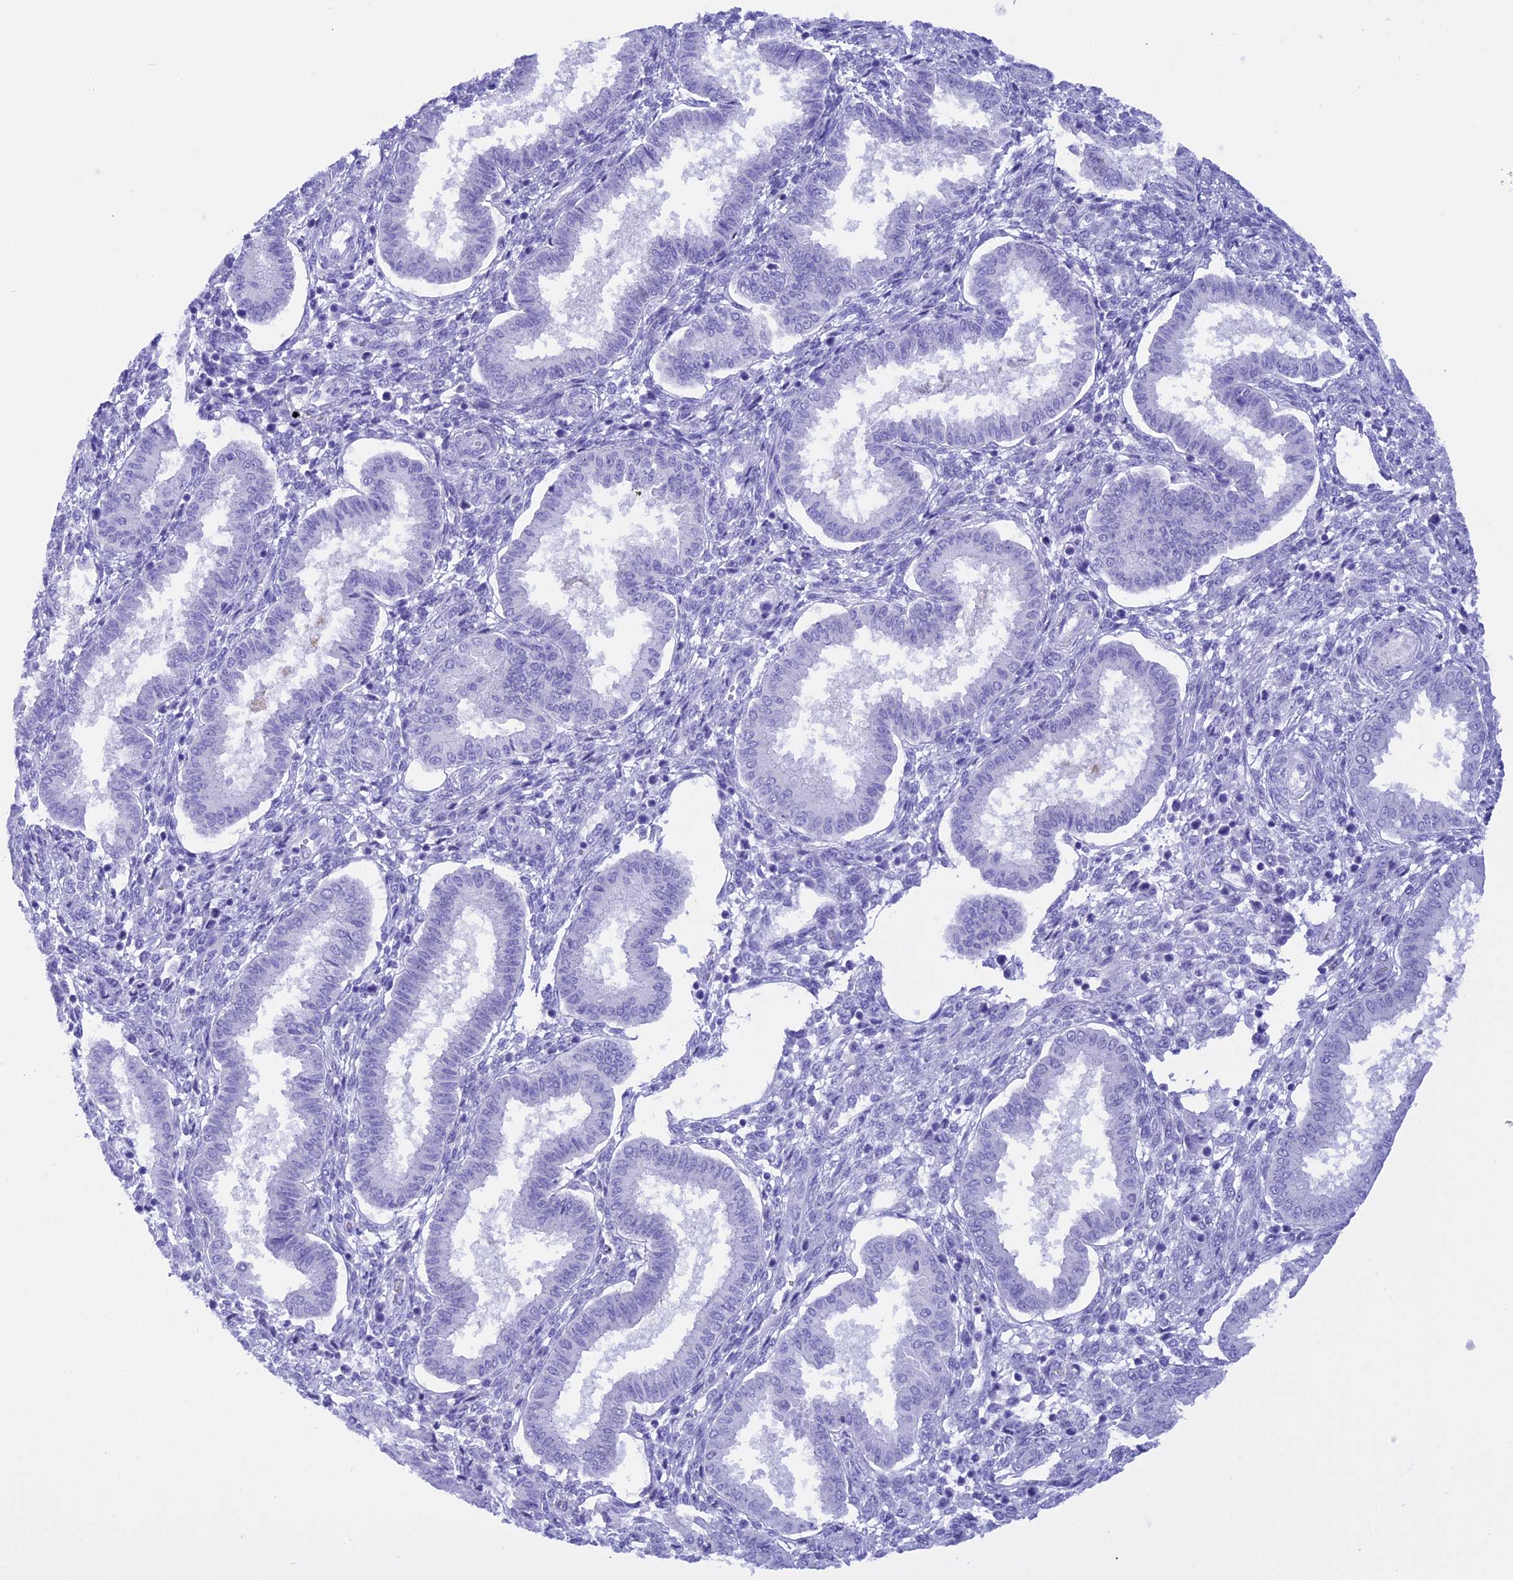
{"staining": {"intensity": "negative", "quantity": "none", "location": "none"}, "tissue": "endometrium", "cell_type": "Cells in endometrial stroma", "image_type": "normal", "snomed": [{"axis": "morphology", "description": "Normal tissue, NOS"}, {"axis": "topography", "description": "Endometrium"}], "caption": "Histopathology image shows no significant protein staining in cells in endometrial stroma of unremarkable endometrium. The staining is performed using DAB (3,3'-diaminobenzidine) brown chromogen with nuclei counter-stained in using hematoxylin.", "gene": "BRI3", "patient": {"sex": "female", "age": 24}}